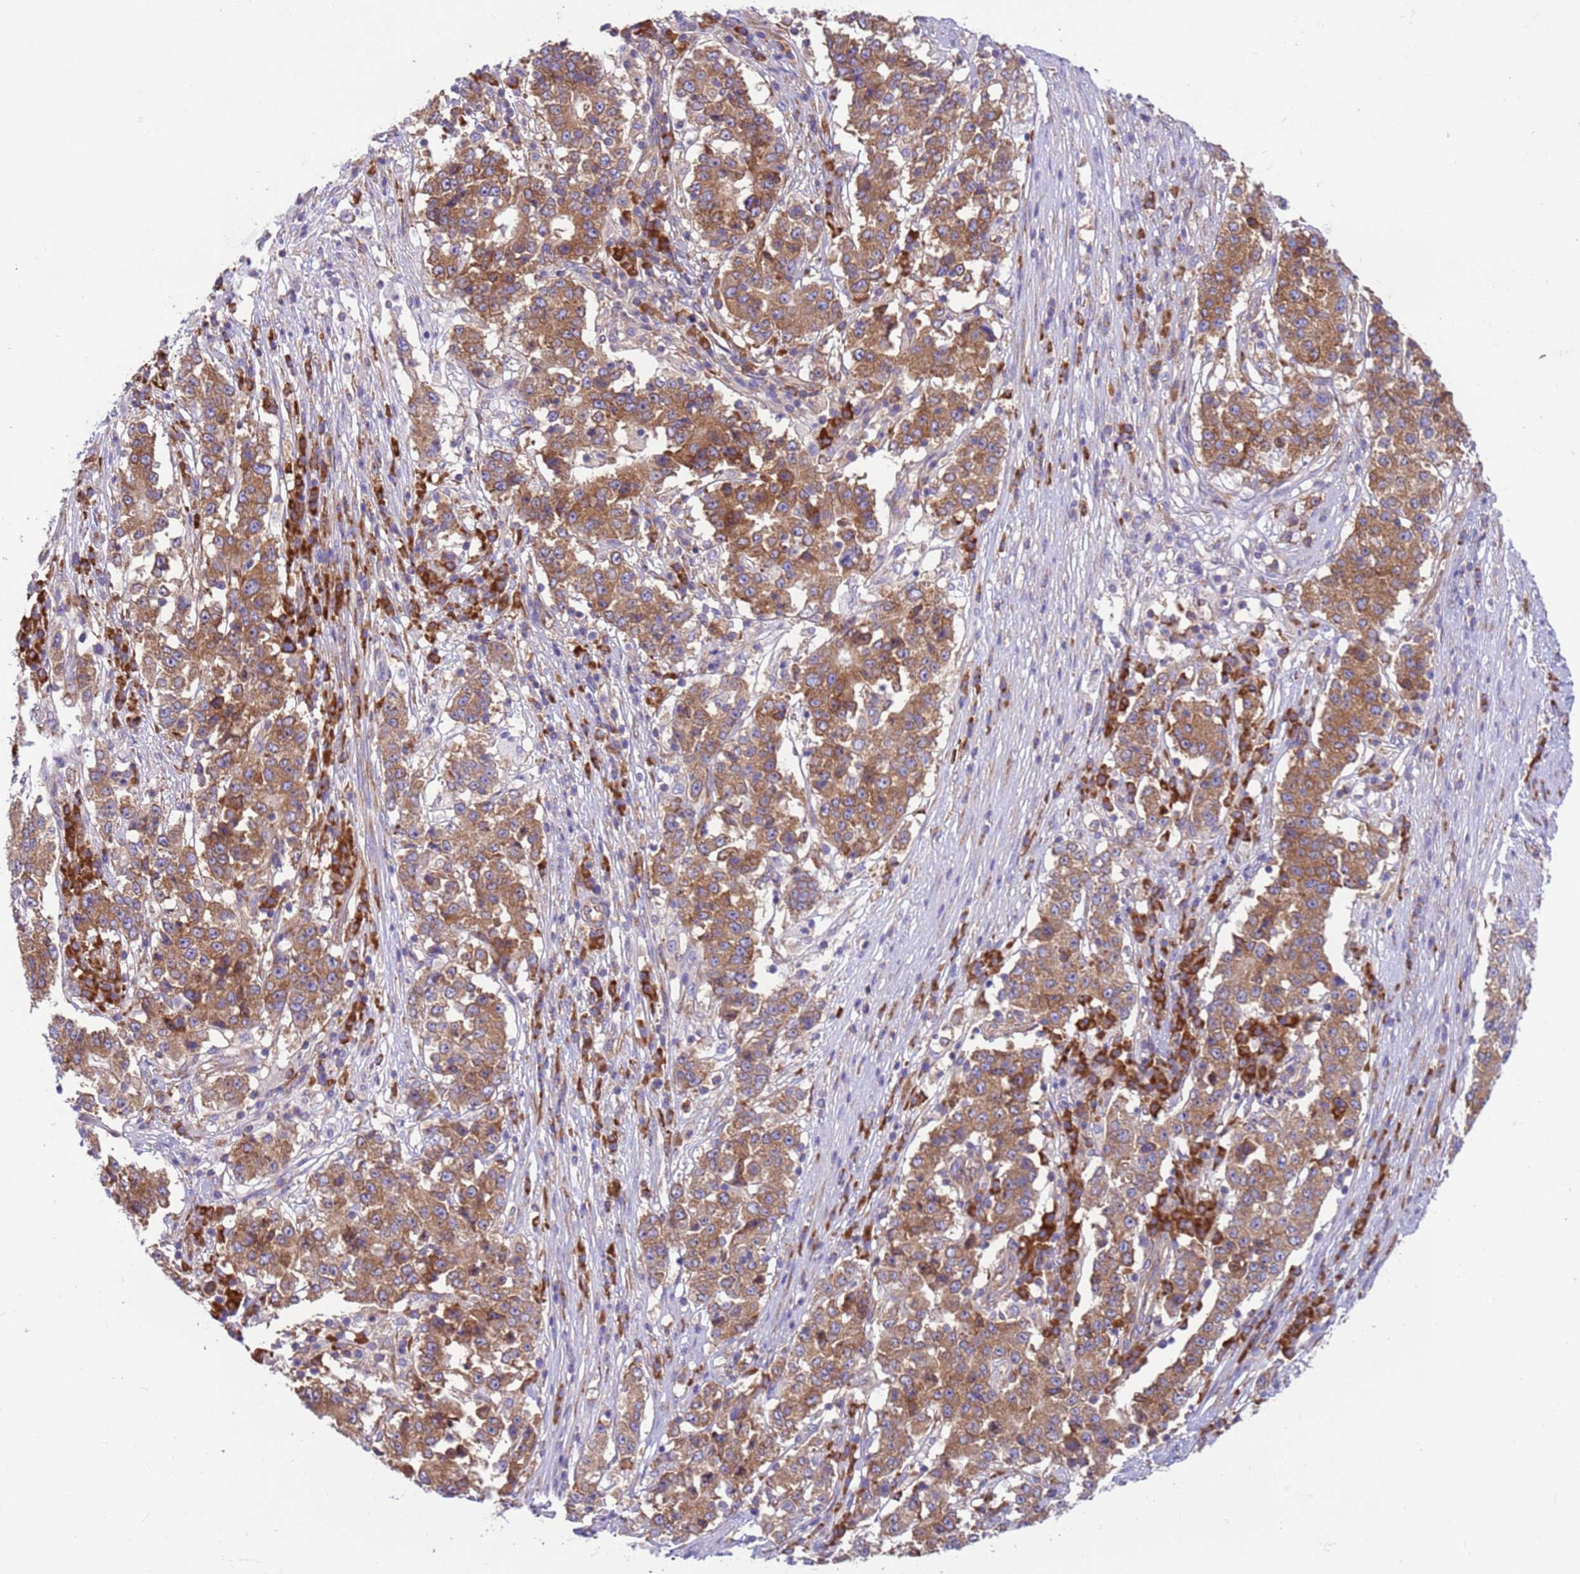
{"staining": {"intensity": "moderate", "quantity": ">75%", "location": "cytoplasmic/membranous"}, "tissue": "stomach cancer", "cell_type": "Tumor cells", "image_type": "cancer", "snomed": [{"axis": "morphology", "description": "Adenocarcinoma, NOS"}, {"axis": "topography", "description": "Stomach"}], "caption": "The micrograph displays a brown stain indicating the presence of a protein in the cytoplasmic/membranous of tumor cells in stomach cancer (adenocarcinoma).", "gene": "VARS1", "patient": {"sex": "male", "age": 59}}